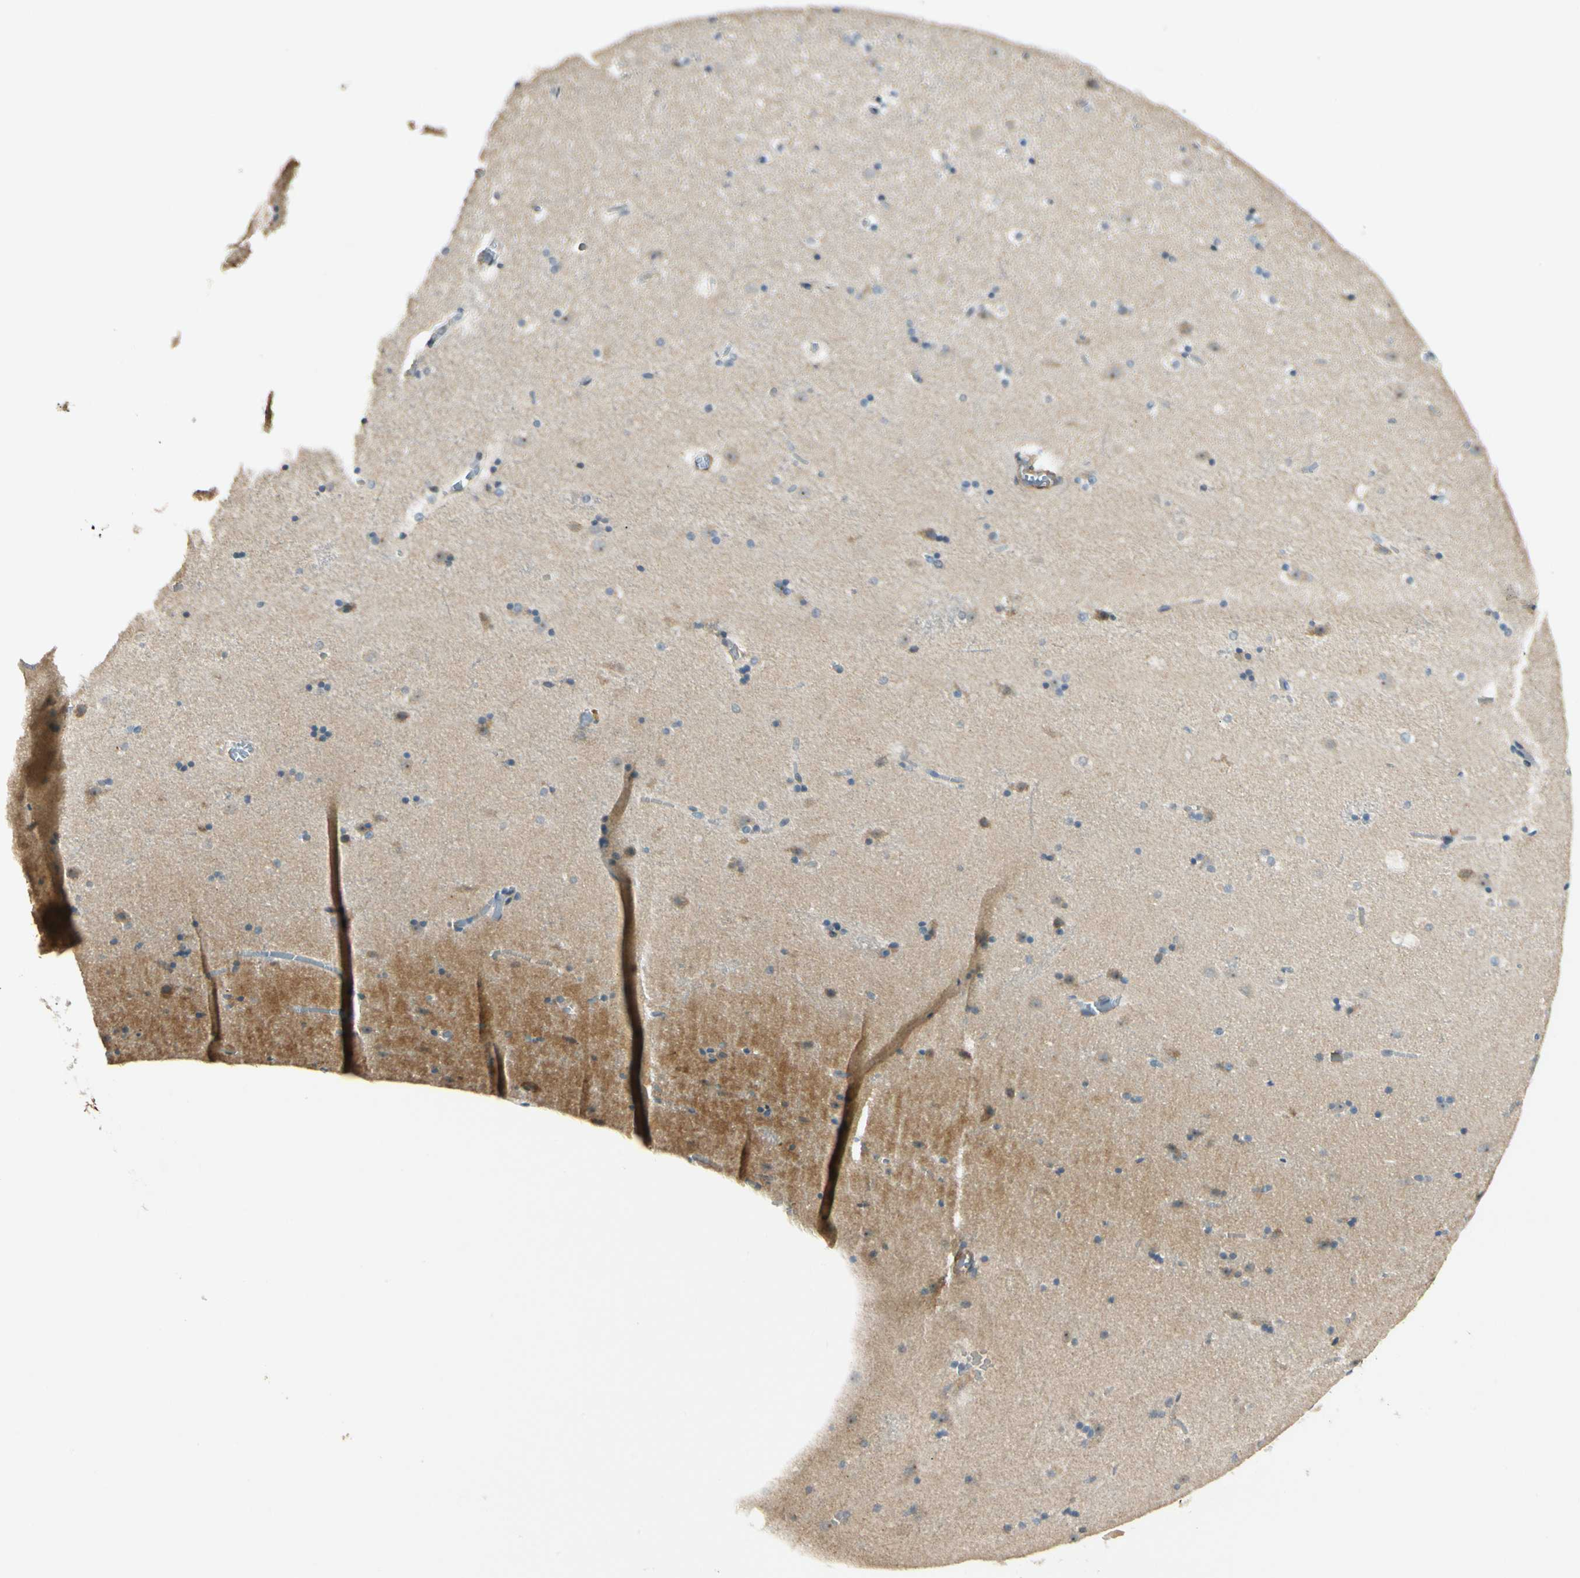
{"staining": {"intensity": "weak", "quantity": "25%-75%", "location": "cytoplasmic/membranous"}, "tissue": "caudate", "cell_type": "Glial cells", "image_type": "normal", "snomed": [{"axis": "morphology", "description": "Normal tissue, NOS"}, {"axis": "topography", "description": "Lateral ventricle wall"}], "caption": "IHC of normal caudate shows low levels of weak cytoplasmic/membranous expression in approximately 25%-75% of glial cells.", "gene": "P4HA3", "patient": {"sex": "male", "age": 45}}